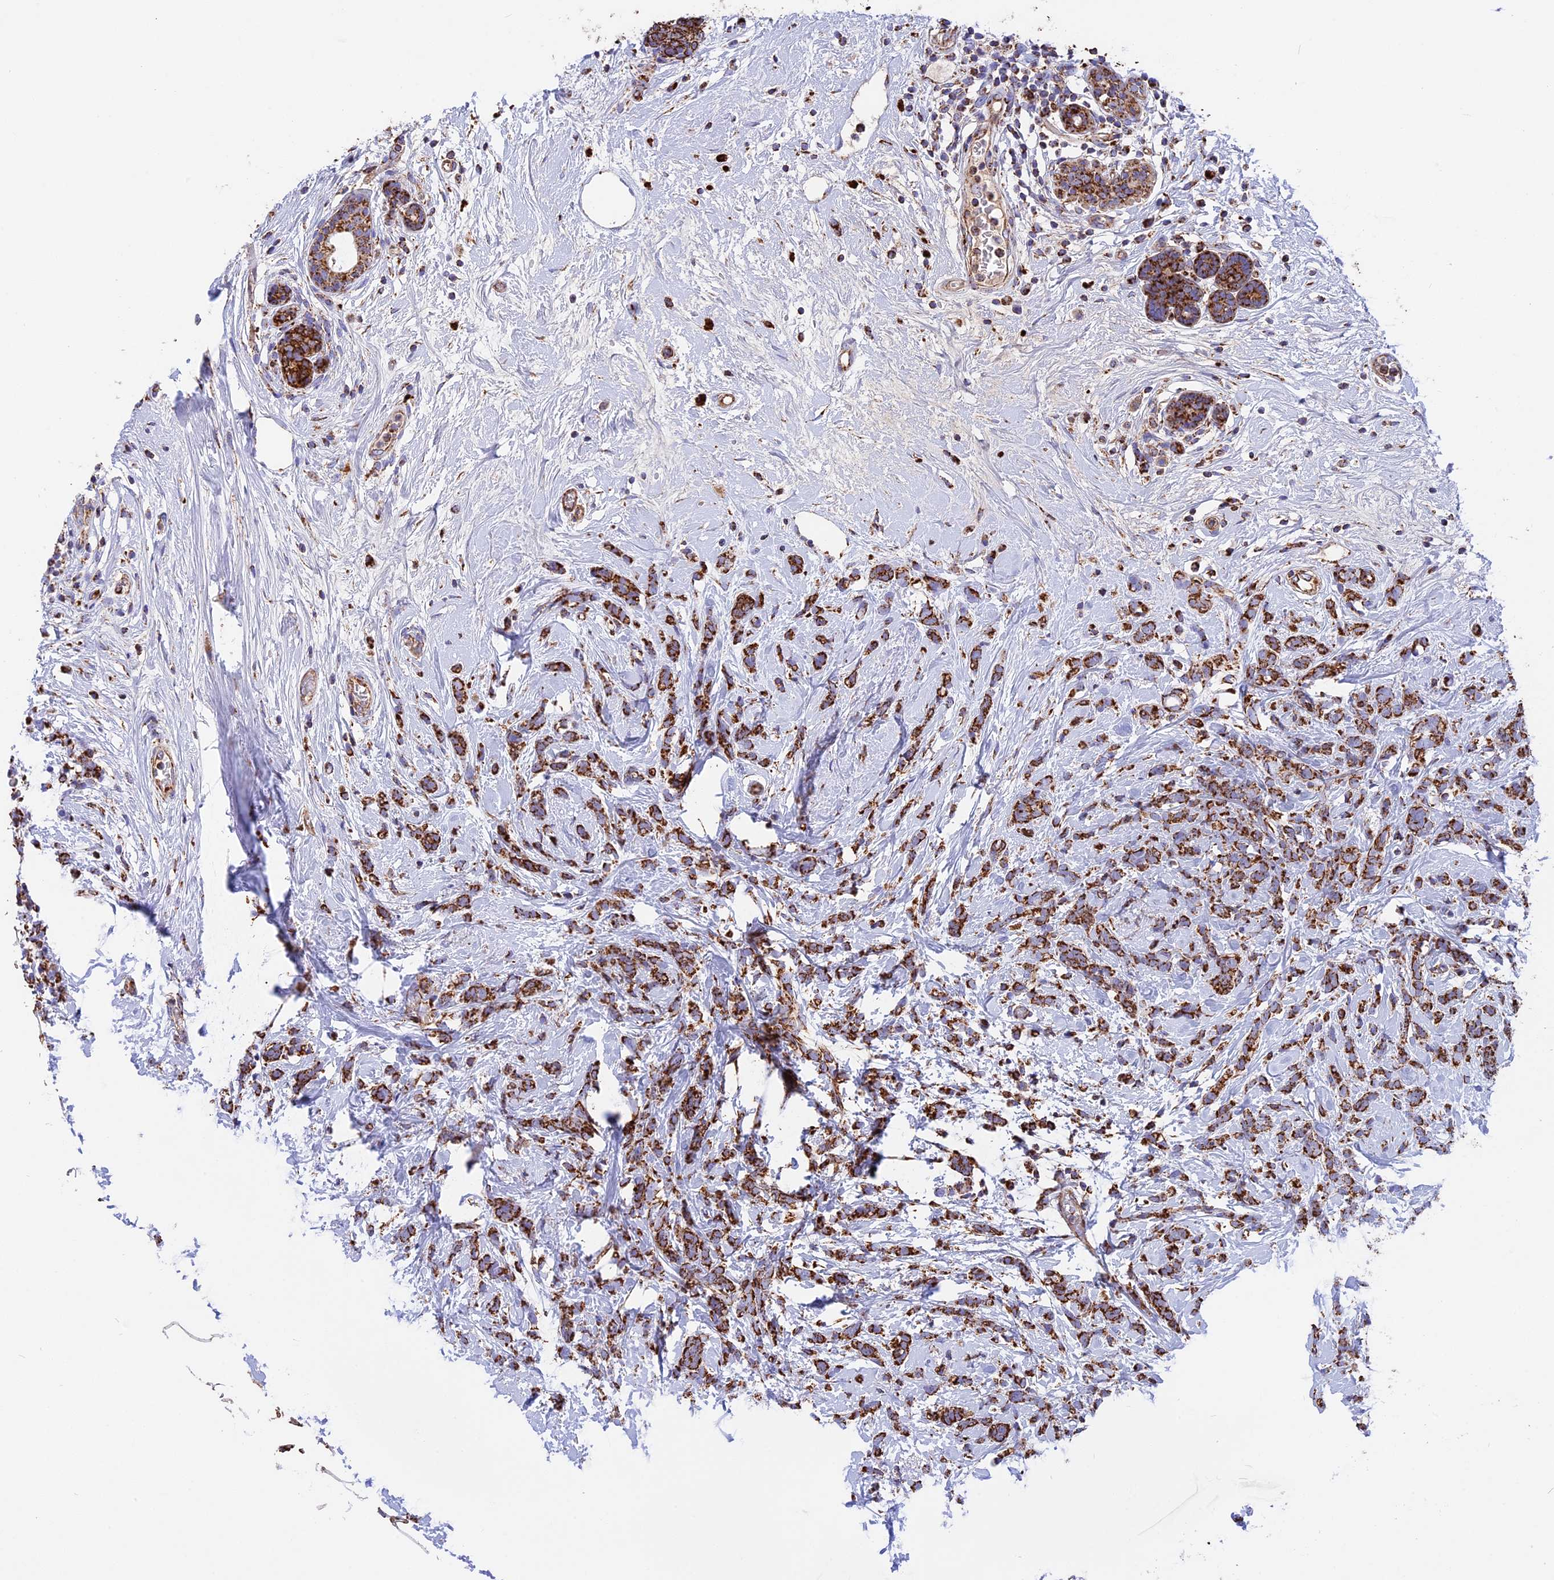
{"staining": {"intensity": "strong", "quantity": ">75%", "location": "cytoplasmic/membranous"}, "tissue": "breast cancer", "cell_type": "Tumor cells", "image_type": "cancer", "snomed": [{"axis": "morphology", "description": "Lobular carcinoma"}, {"axis": "topography", "description": "Breast"}], "caption": "Immunohistochemistry image of human breast lobular carcinoma stained for a protein (brown), which exhibits high levels of strong cytoplasmic/membranous expression in approximately >75% of tumor cells.", "gene": "UQCRB", "patient": {"sex": "female", "age": 58}}